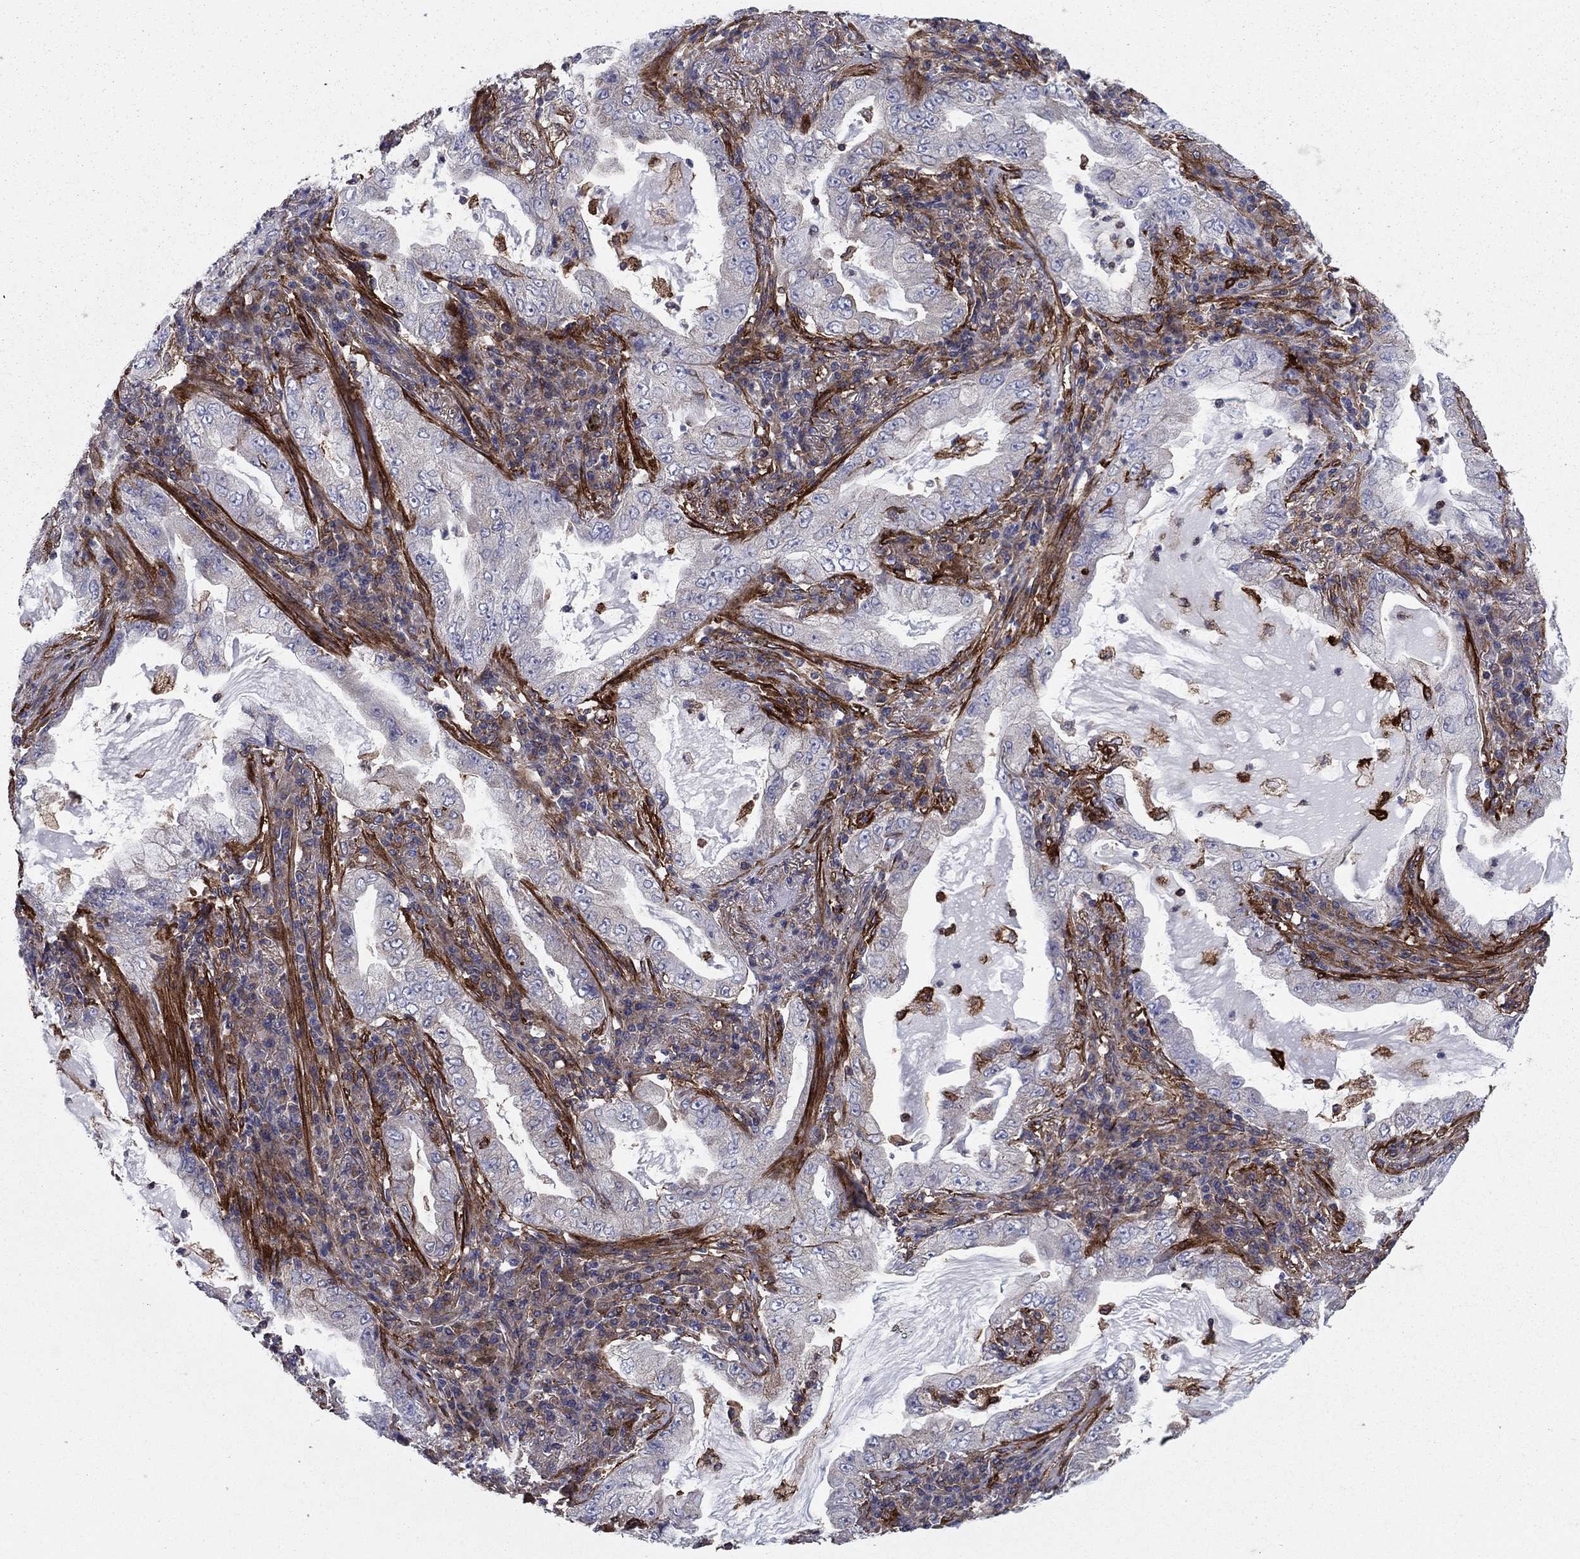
{"staining": {"intensity": "negative", "quantity": "none", "location": "none"}, "tissue": "lung cancer", "cell_type": "Tumor cells", "image_type": "cancer", "snomed": [{"axis": "morphology", "description": "Adenocarcinoma, NOS"}, {"axis": "topography", "description": "Lung"}], "caption": "Lung cancer (adenocarcinoma) stained for a protein using IHC demonstrates no expression tumor cells.", "gene": "EHBP1L1", "patient": {"sex": "female", "age": 73}}